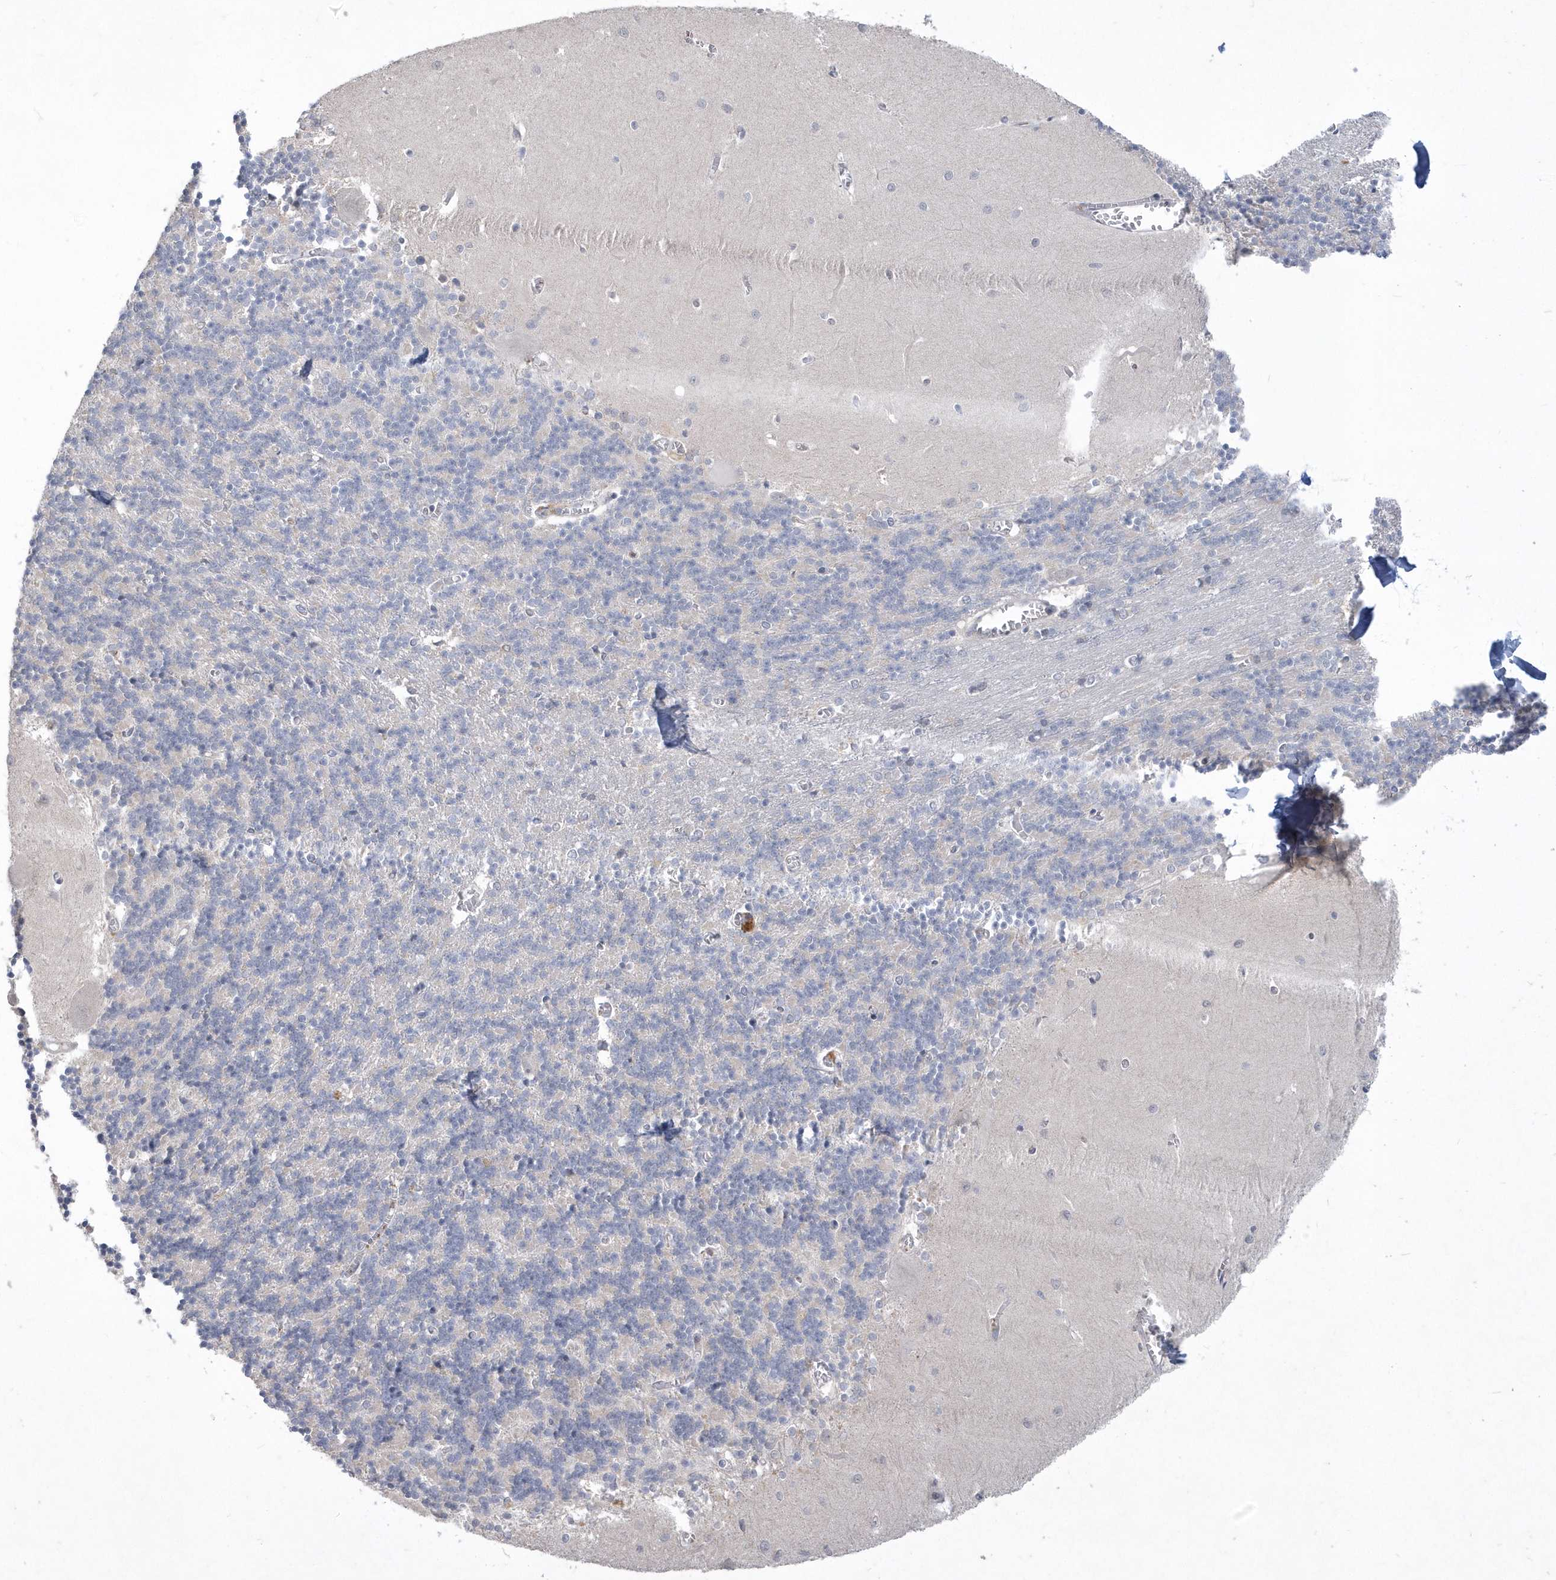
{"staining": {"intensity": "negative", "quantity": "none", "location": "none"}, "tissue": "cerebellum", "cell_type": "Cells in granular layer", "image_type": "normal", "snomed": [{"axis": "morphology", "description": "Normal tissue, NOS"}, {"axis": "topography", "description": "Cerebellum"}], "caption": "IHC micrograph of normal human cerebellum stained for a protein (brown), which demonstrates no positivity in cells in granular layer.", "gene": "TSPEAR", "patient": {"sex": "male", "age": 37}}